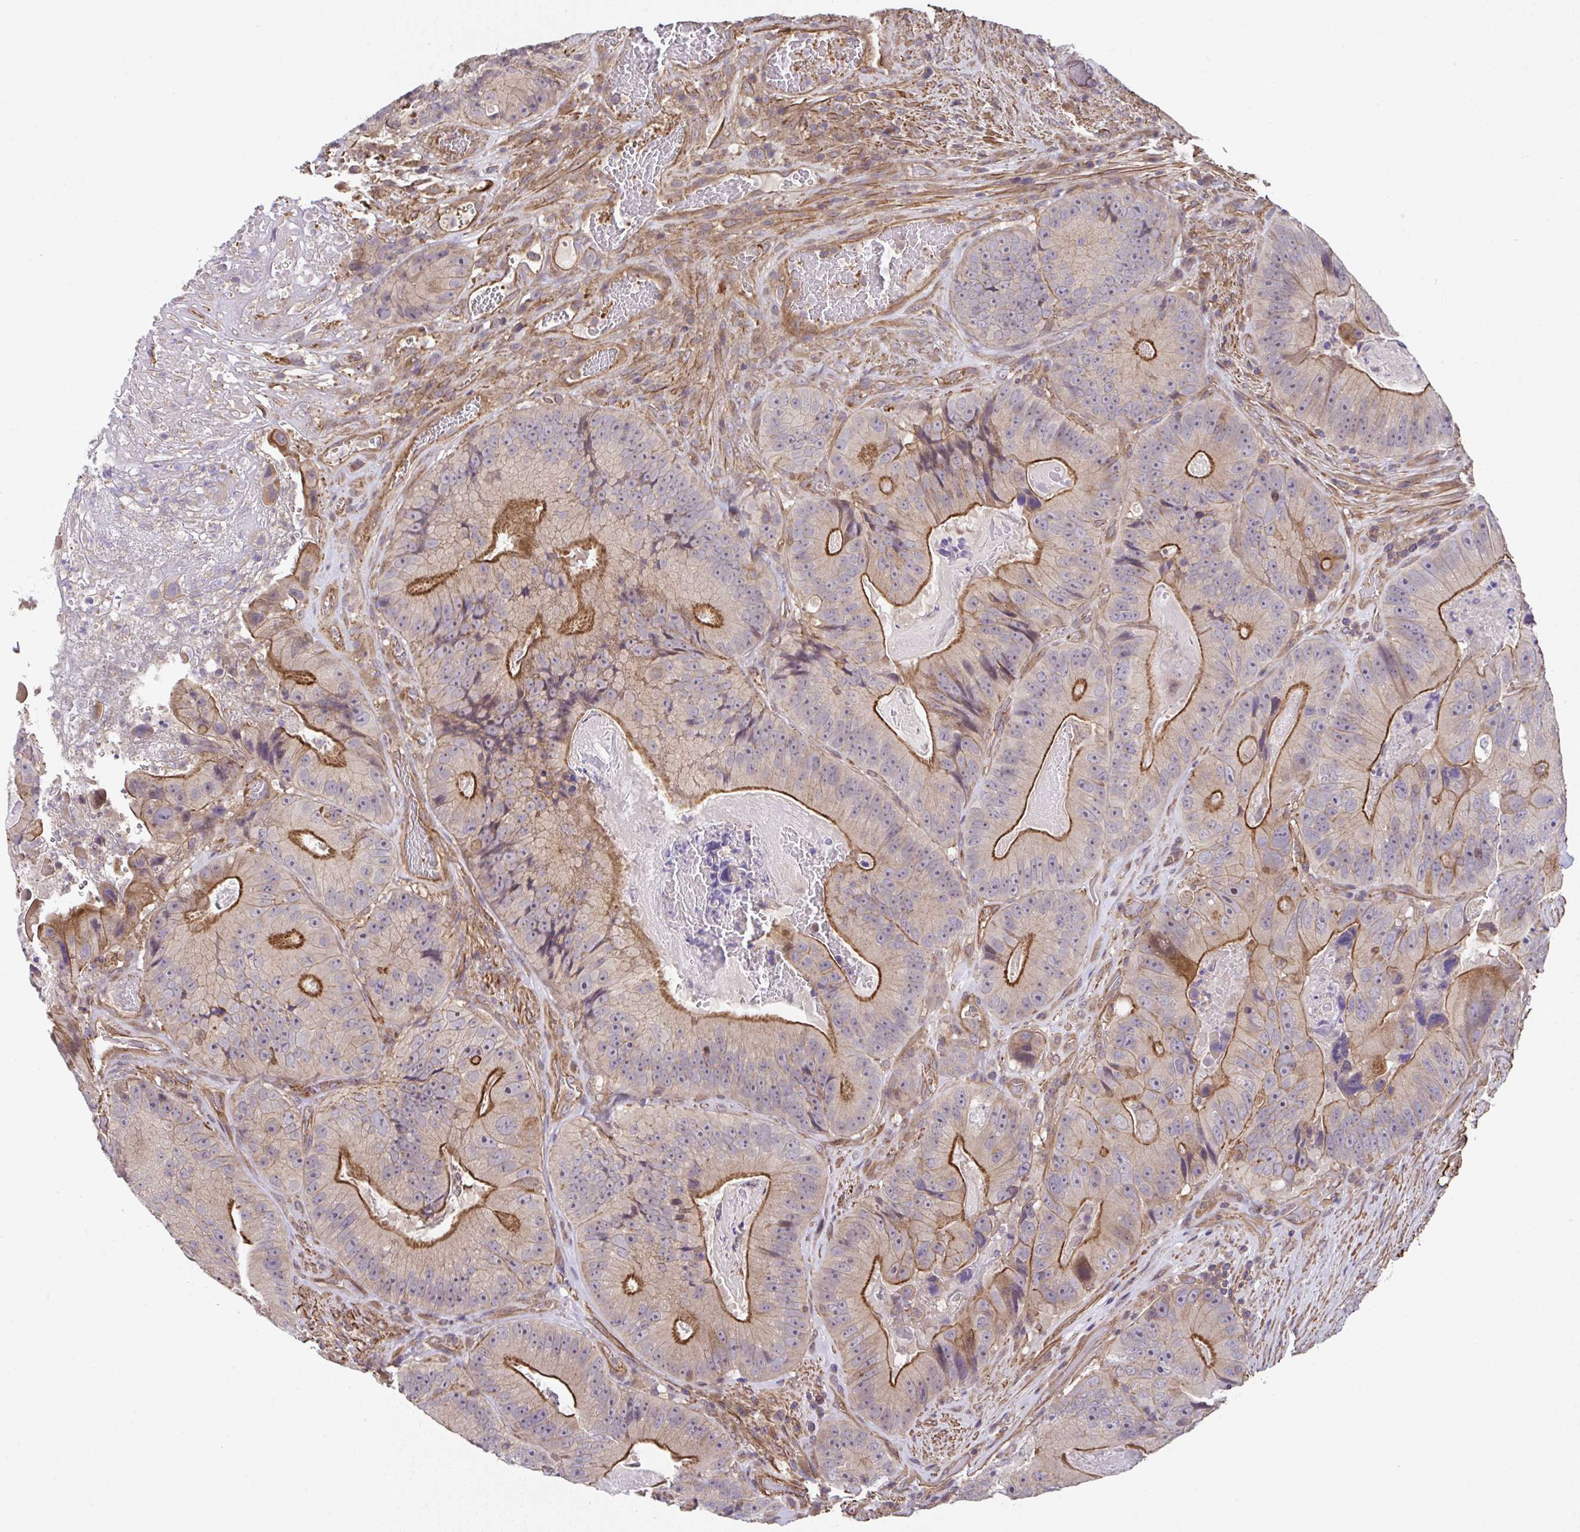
{"staining": {"intensity": "strong", "quantity": "25%-75%", "location": "cytoplasmic/membranous"}, "tissue": "colorectal cancer", "cell_type": "Tumor cells", "image_type": "cancer", "snomed": [{"axis": "morphology", "description": "Adenocarcinoma, NOS"}, {"axis": "topography", "description": "Colon"}], "caption": "Human colorectal cancer stained for a protein (brown) shows strong cytoplasmic/membranous positive positivity in about 25%-75% of tumor cells.", "gene": "ZNF696", "patient": {"sex": "female", "age": 86}}